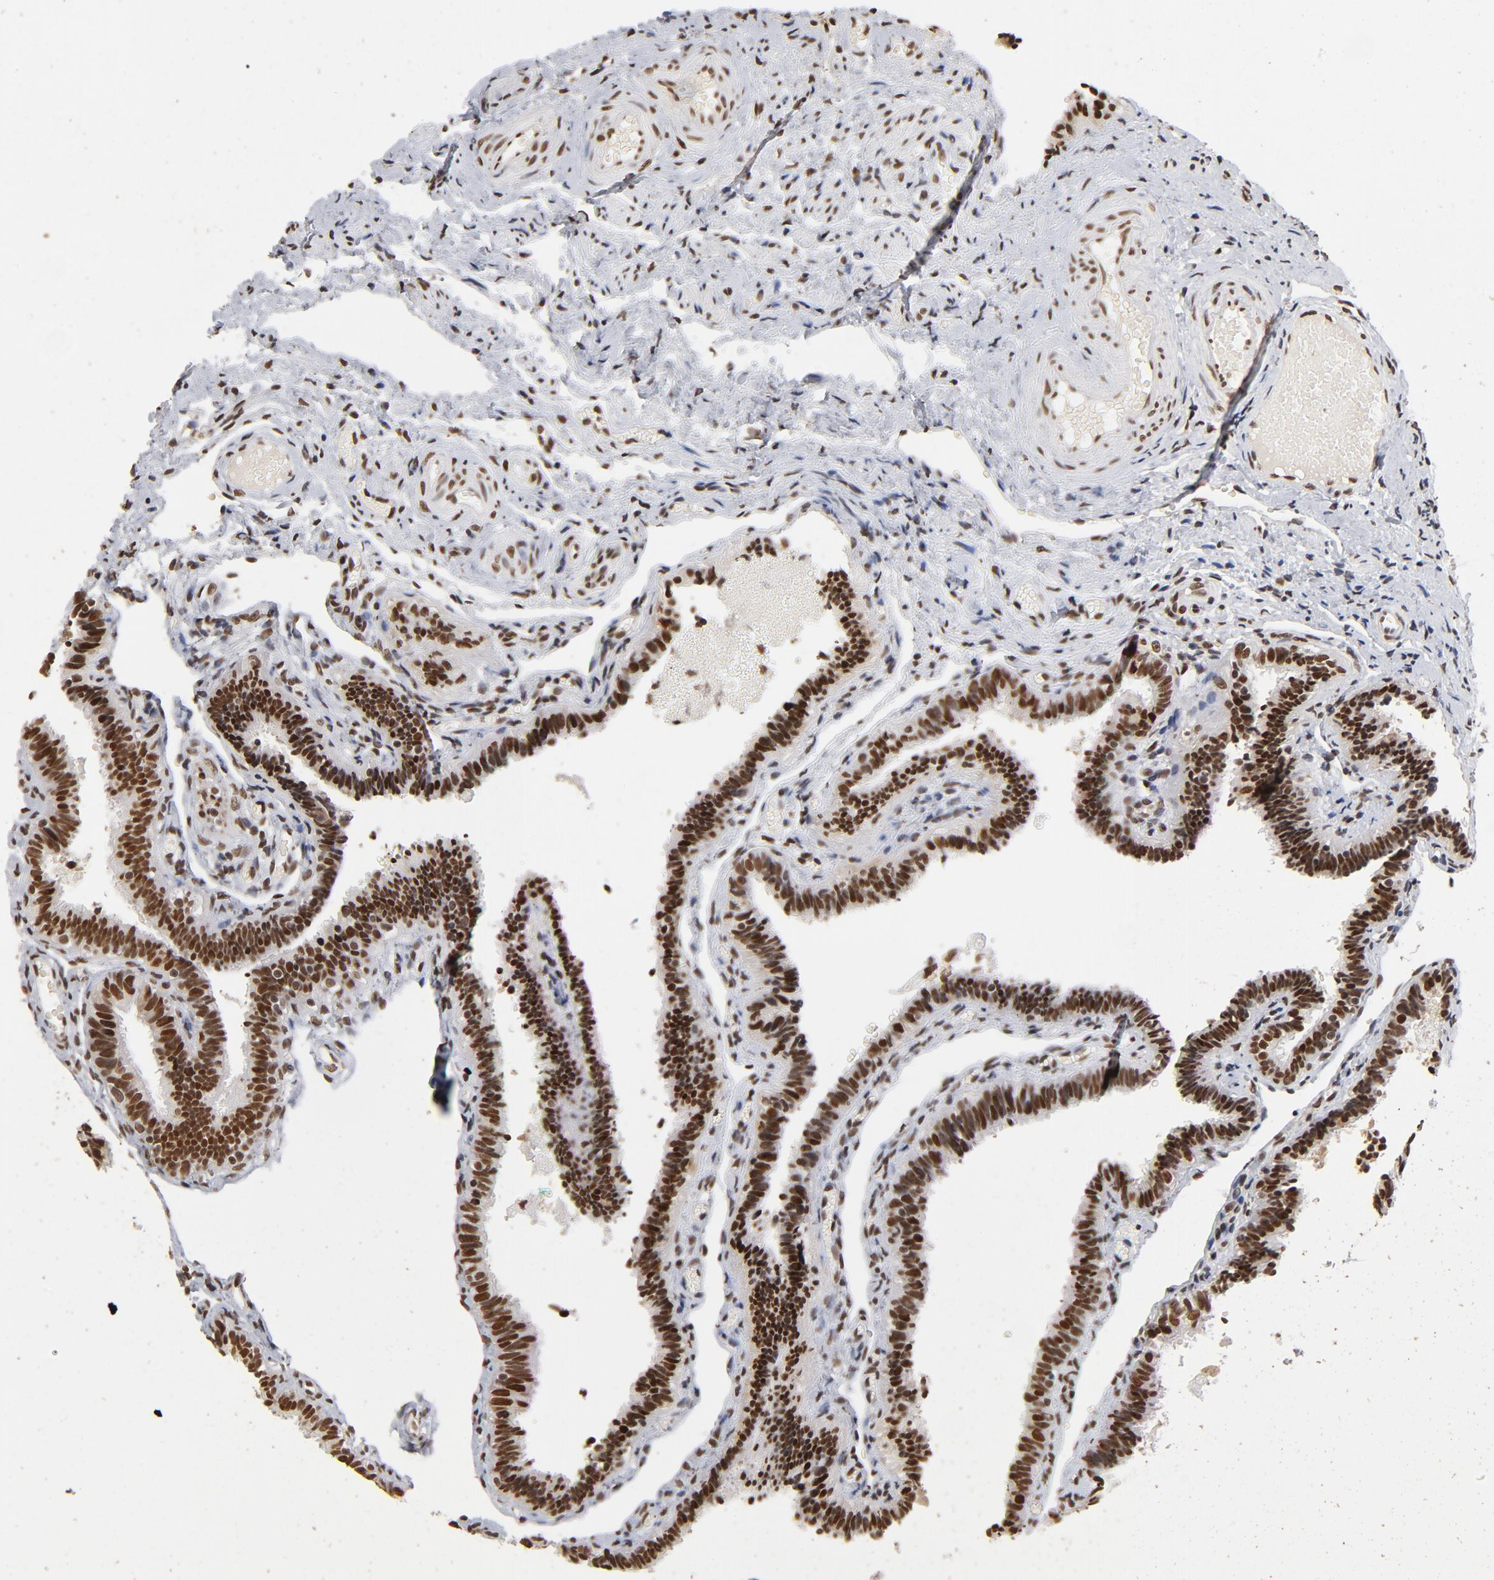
{"staining": {"intensity": "strong", "quantity": ">75%", "location": "nuclear"}, "tissue": "fallopian tube", "cell_type": "Glandular cells", "image_type": "normal", "snomed": [{"axis": "morphology", "description": "Normal tissue, NOS"}, {"axis": "topography", "description": "Fallopian tube"}], "caption": "Benign fallopian tube reveals strong nuclear positivity in approximately >75% of glandular cells, visualized by immunohistochemistry.", "gene": "TP53BP1", "patient": {"sex": "female", "age": 46}}